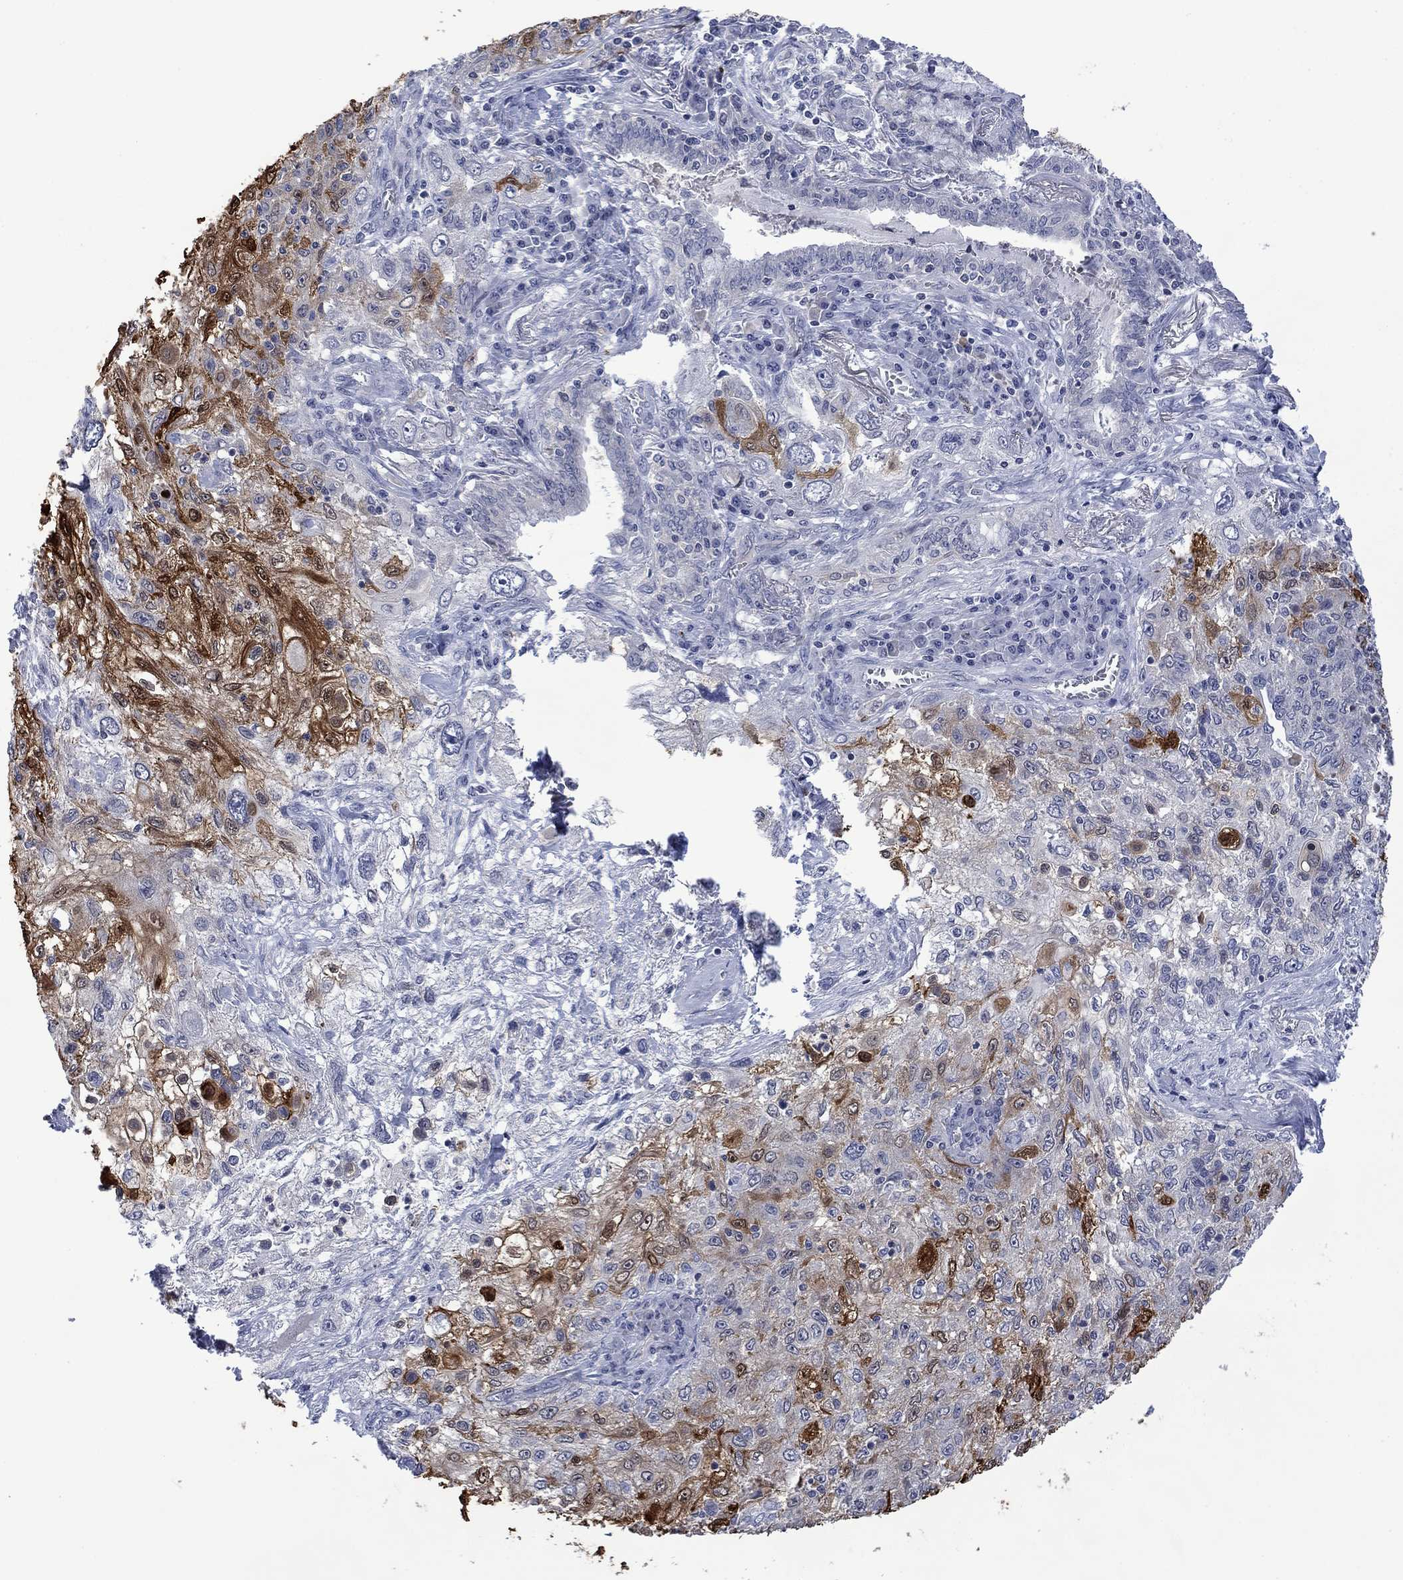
{"staining": {"intensity": "strong", "quantity": "25%-75%", "location": "cytoplasmic/membranous"}, "tissue": "lung cancer", "cell_type": "Tumor cells", "image_type": "cancer", "snomed": [{"axis": "morphology", "description": "Squamous cell carcinoma, NOS"}, {"axis": "topography", "description": "Lung"}], "caption": "An immunohistochemistry histopathology image of neoplastic tissue is shown. Protein staining in brown shows strong cytoplasmic/membranous positivity in squamous cell carcinoma (lung) within tumor cells.", "gene": "AGL", "patient": {"sex": "female", "age": 69}}